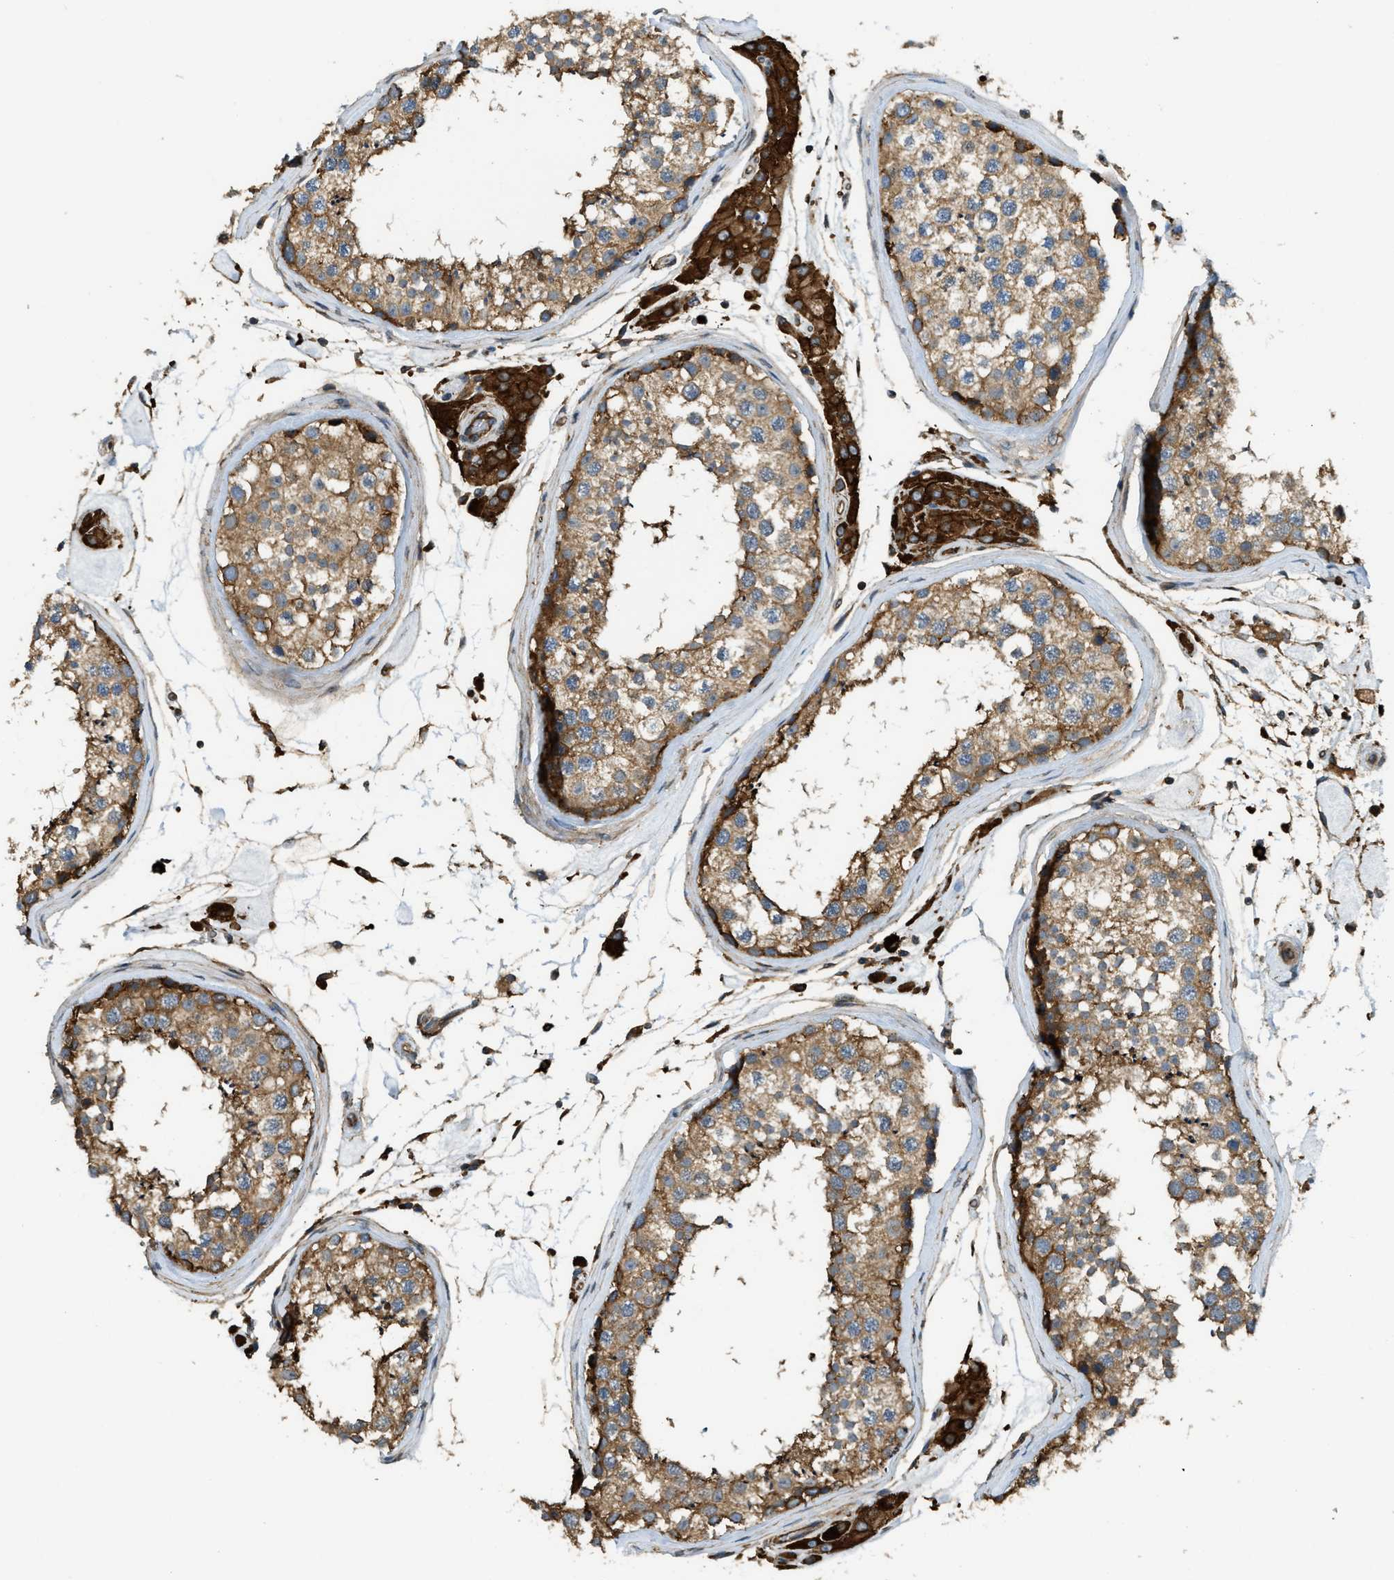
{"staining": {"intensity": "moderate", "quantity": ">75%", "location": "cytoplasmic/membranous"}, "tissue": "testis", "cell_type": "Cells in seminiferous ducts", "image_type": "normal", "snomed": [{"axis": "morphology", "description": "Normal tissue, NOS"}, {"axis": "topography", "description": "Testis"}], "caption": "Testis stained with DAB (3,3'-diaminobenzidine) immunohistochemistry demonstrates medium levels of moderate cytoplasmic/membranous staining in about >75% of cells in seminiferous ducts.", "gene": "BAG4", "patient": {"sex": "male", "age": 46}}